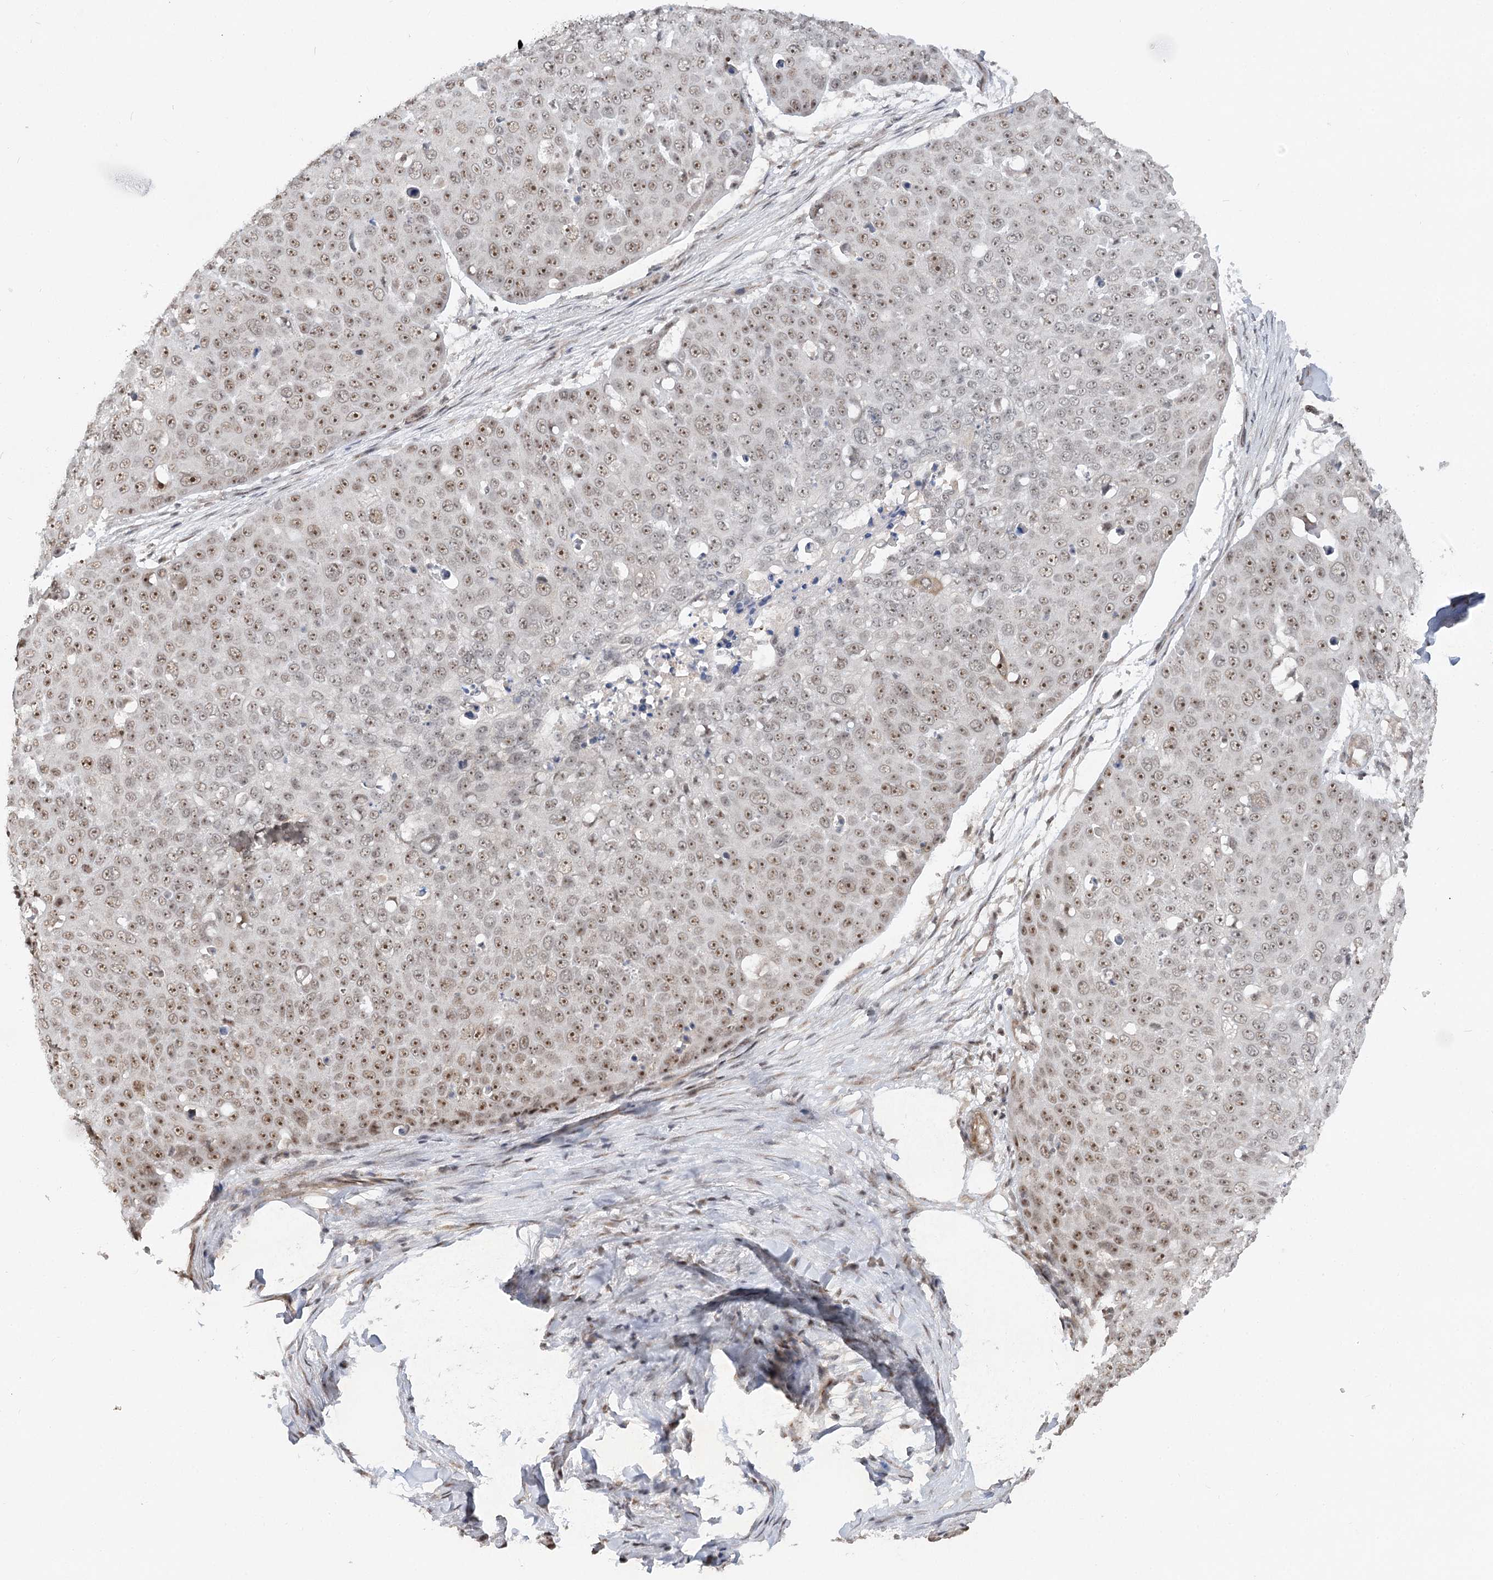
{"staining": {"intensity": "moderate", "quantity": ">75%", "location": "nuclear"}, "tissue": "skin cancer", "cell_type": "Tumor cells", "image_type": "cancer", "snomed": [{"axis": "morphology", "description": "Squamous cell carcinoma, NOS"}, {"axis": "topography", "description": "Skin"}], "caption": "A micrograph of squamous cell carcinoma (skin) stained for a protein demonstrates moderate nuclear brown staining in tumor cells. Nuclei are stained in blue.", "gene": "GNL3L", "patient": {"sex": "male", "age": 71}}